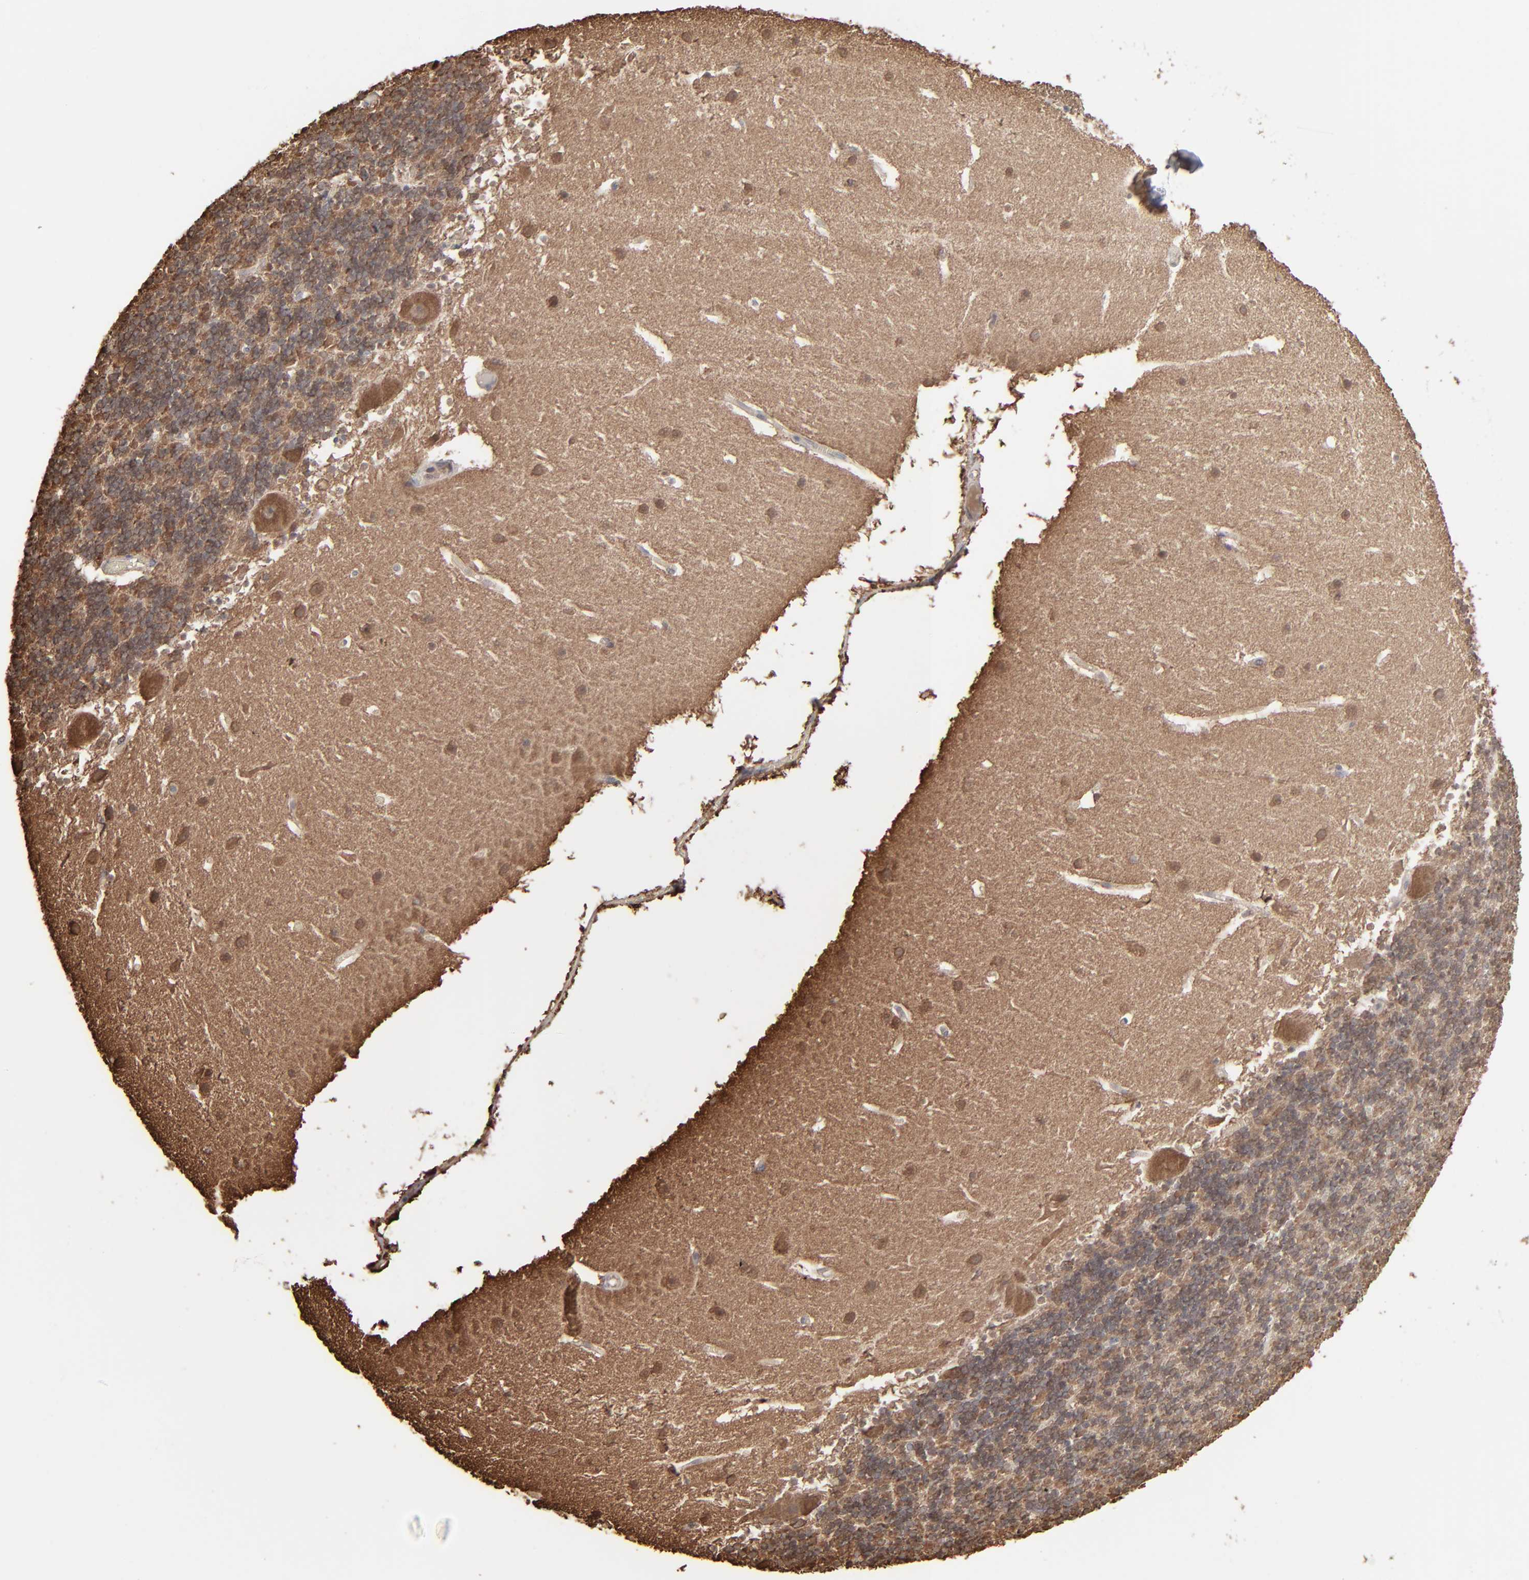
{"staining": {"intensity": "moderate", "quantity": ">75%", "location": "cytoplasmic/membranous"}, "tissue": "cerebellum", "cell_type": "Cells in granular layer", "image_type": "normal", "snomed": [{"axis": "morphology", "description": "Normal tissue, NOS"}, {"axis": "topography", "description": "Cerebellum"}], "caption": "Immunohistochemical staining of unremarkable cerebellum exhibits moderate cytoplasmic/membranous protein positivity in about >75% of cells in granular layer.", "gene": "NME1", "patient": {"sex": "male", "age": 45}}